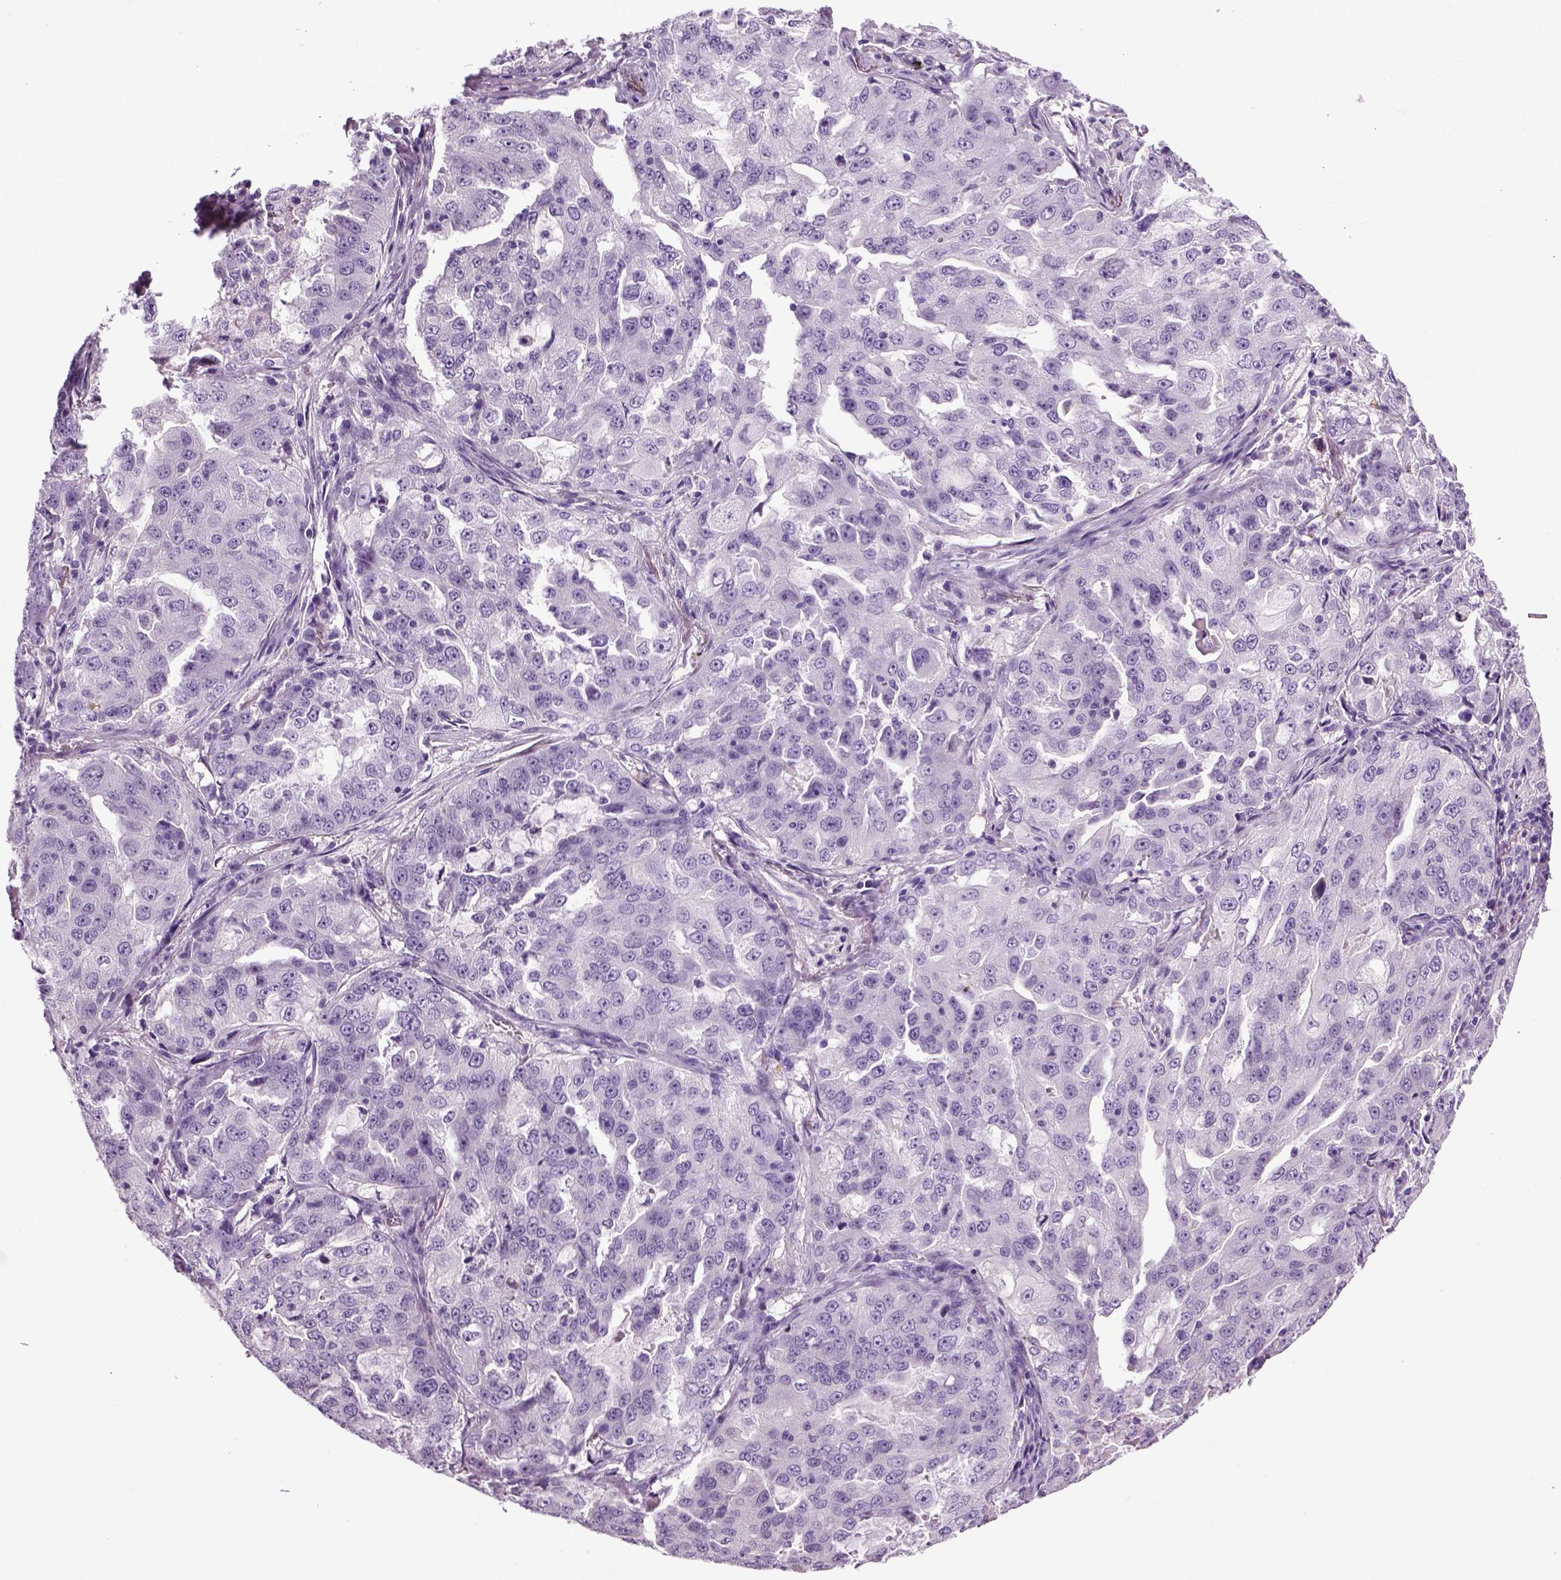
{"staining": {"intensity": "negative", "quantity": "none", "location": "none"}, "tissue": "lung cancer", "cell_type": "Tumor cells", "image_type": "cancer", "snomed": [{"axis": "morphology", "description": "Adenocarcinoma, NOS"}, {"axis": "topography", "description": "Lung"}], "caption": "Tumor cells show no significant protein positivity in lung cancer (adenocarcinoma).", "gene": "HMCN2", "patient": {"sex": "female", "age": 61}}